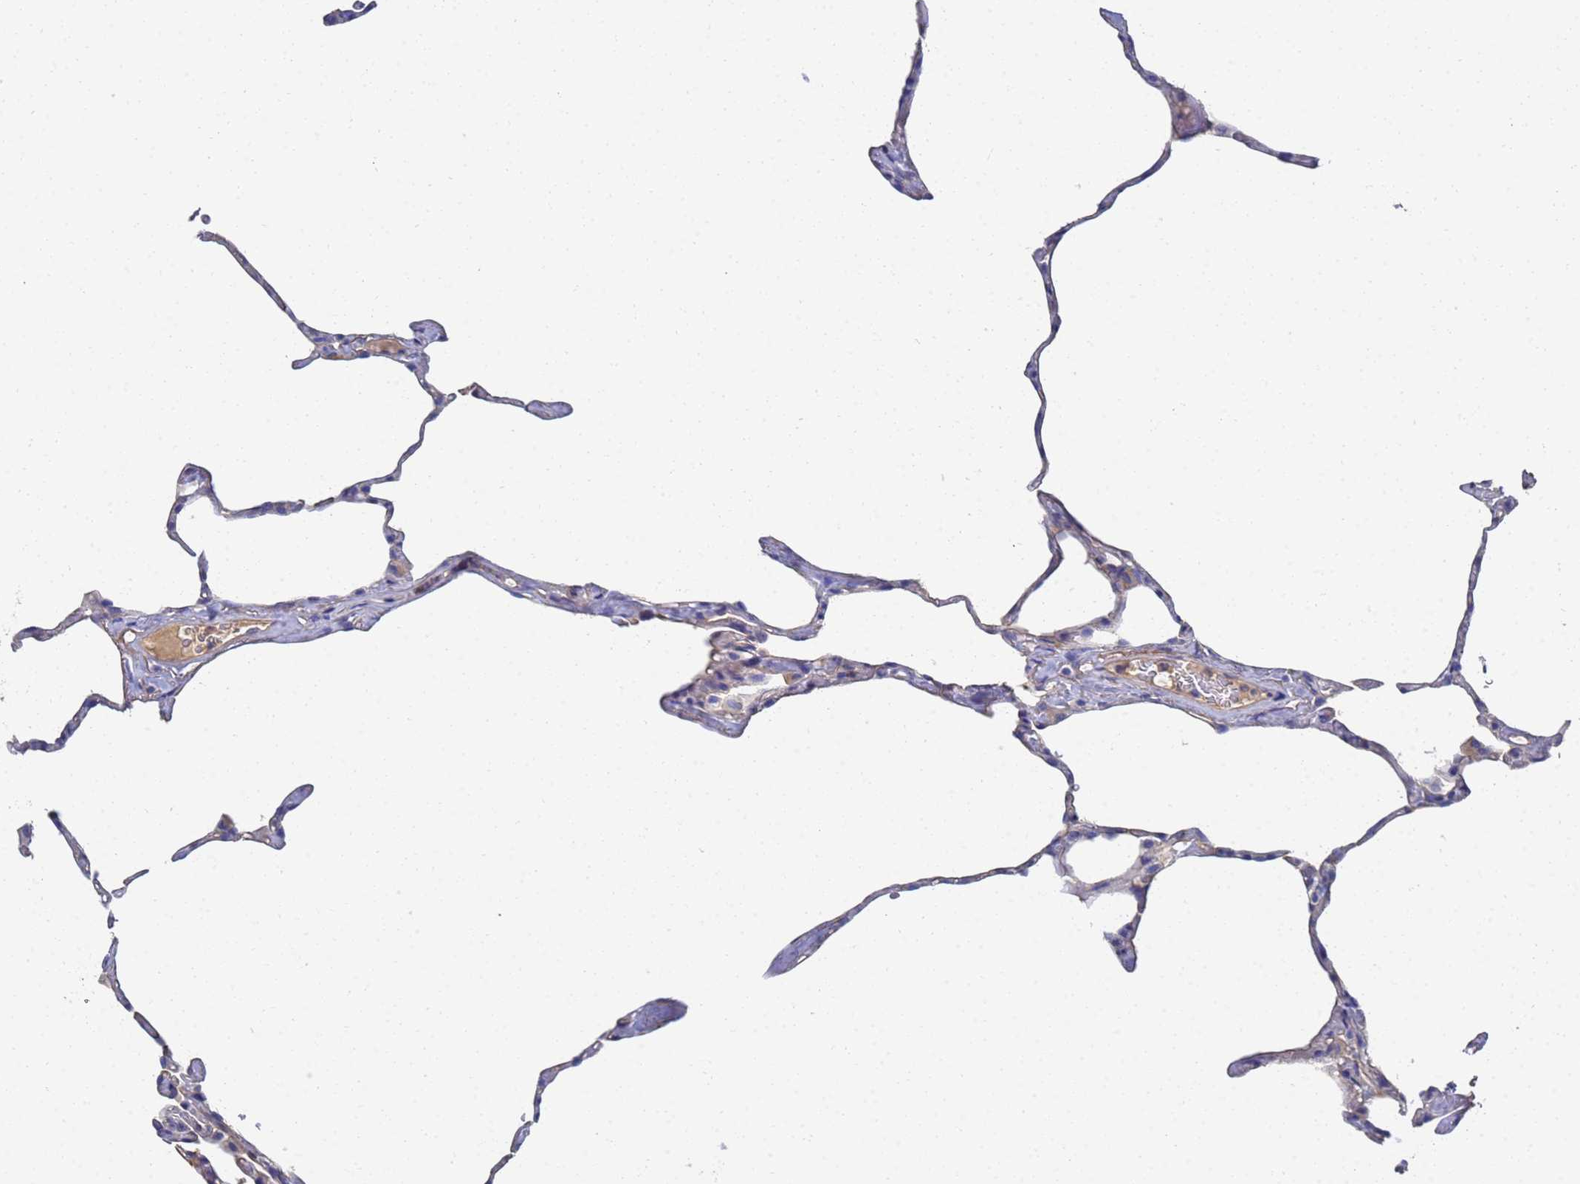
{"staining": {"intensity": "weak", "quantity": "<25%", "location": "cytoplasmic/membranous"}, "tissue": "lung", "cell_type": "Alveolar cells", "image_type": "normal", "snomed": [{"axis": "morphology", "description": "Normal tissue, NOS"}, {"axis": "topography", "description": "Lung"}], "caption": "Unremarkable lung was stained to show a protein in brown. There is no significant staining in alveolar cells. The staining is performed using DAB (3,3'-diaminobenzidine) brown chromogen with nuclei counter-stained in using hematoxylin.", "gene": "LBX2", "patient": {"sex": "male", "age": 65}}